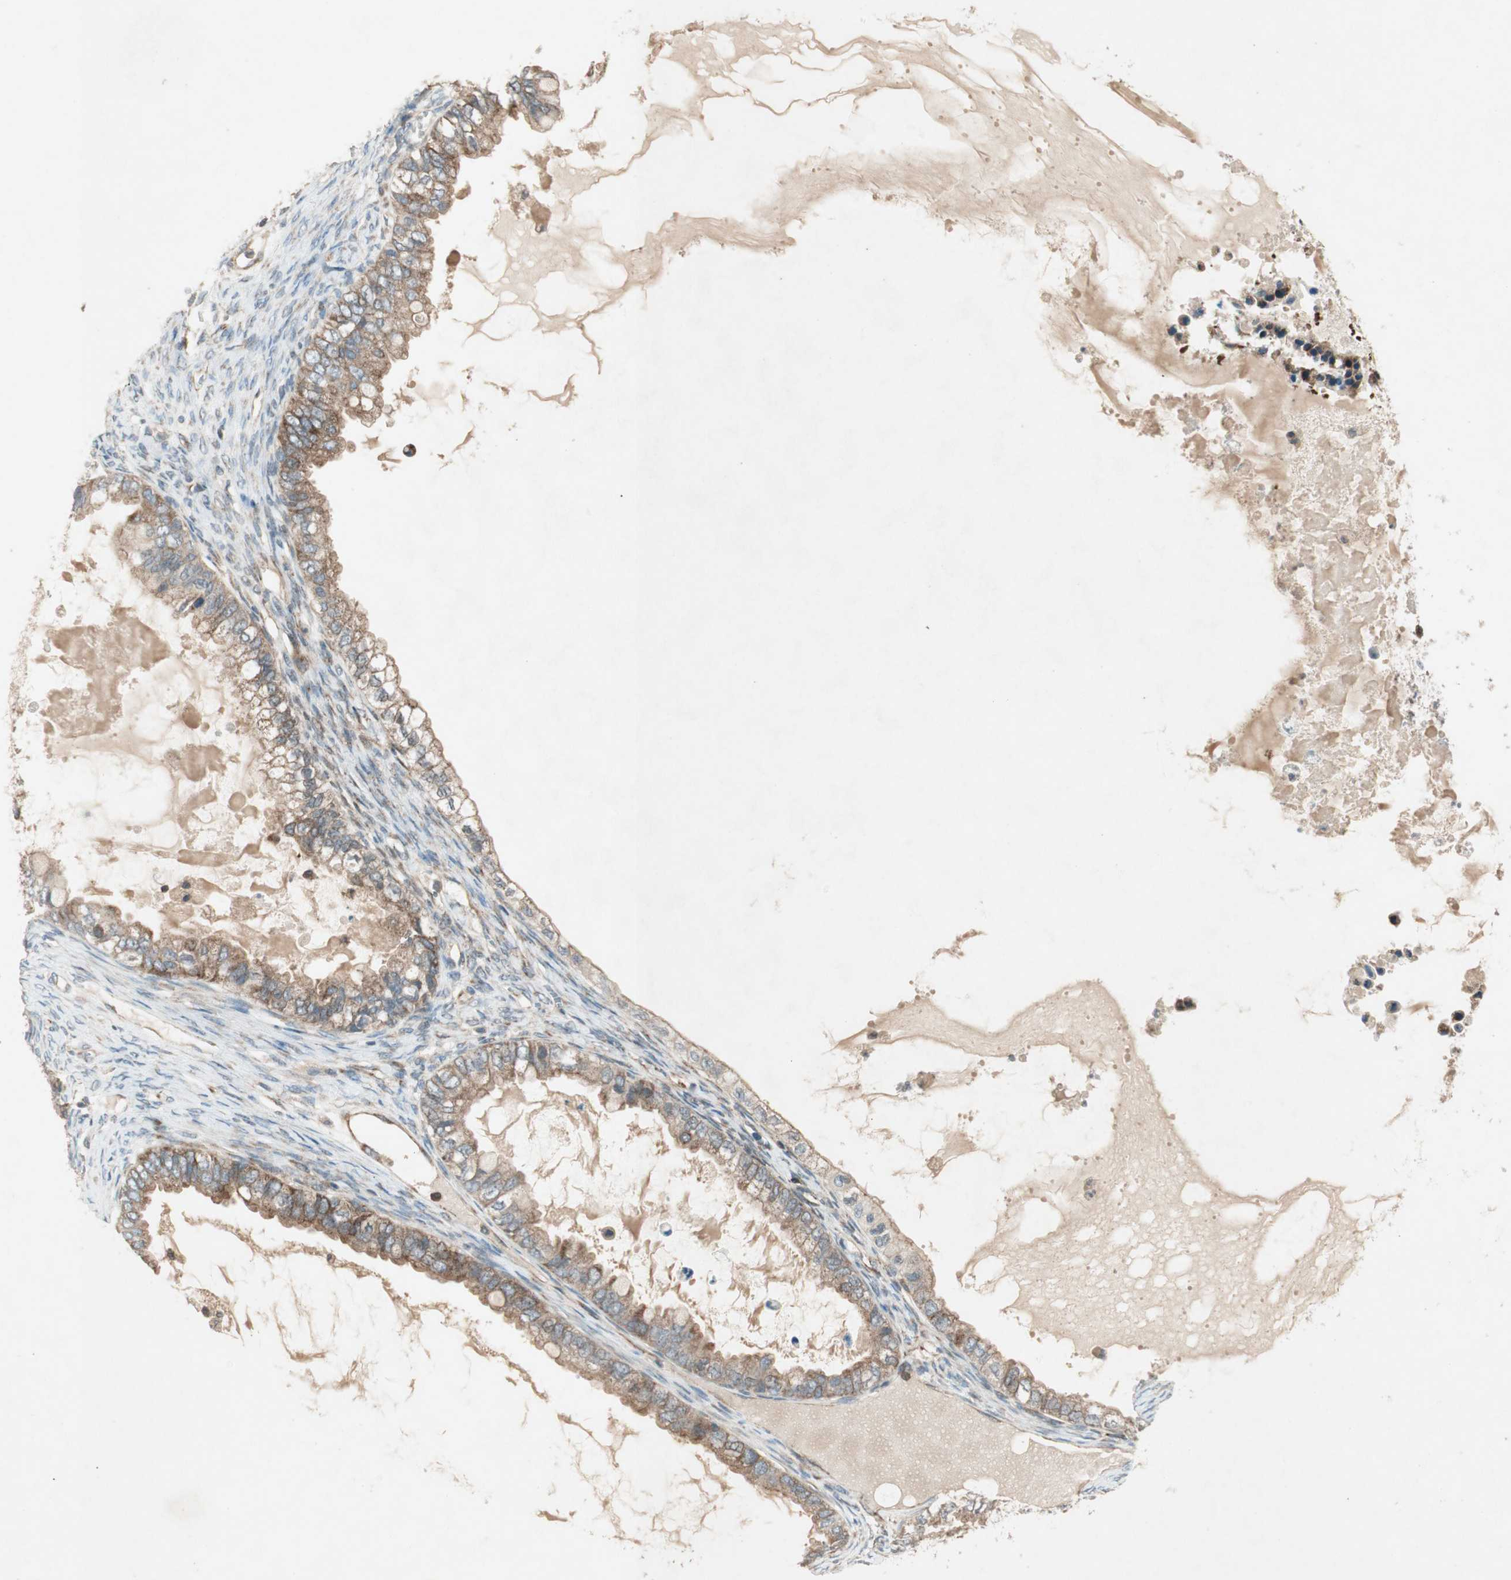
{"staining": {"intensity": "moderate", "quantity": ">75%", "location": "cytoplasmic/membranous"}, "tissue": "ovarian cancer", "cell_type": "Tumor cells", "image_type": "cancer", "snomed": [{"axis": "morphology", "description": "Cystadenocarcinoma, mucinous, NOS"}, {"axis": "topography", "description": "Ovary"}], "caption": "This is an image of IHC staining of ovarian cancer (mucinous cystadenocarcinoma), which shows moderate staining in the cytoplasmic/membranous of tumor cells.", "gene": "CHADL", "patient": {"sex": "female", "age": 80}}